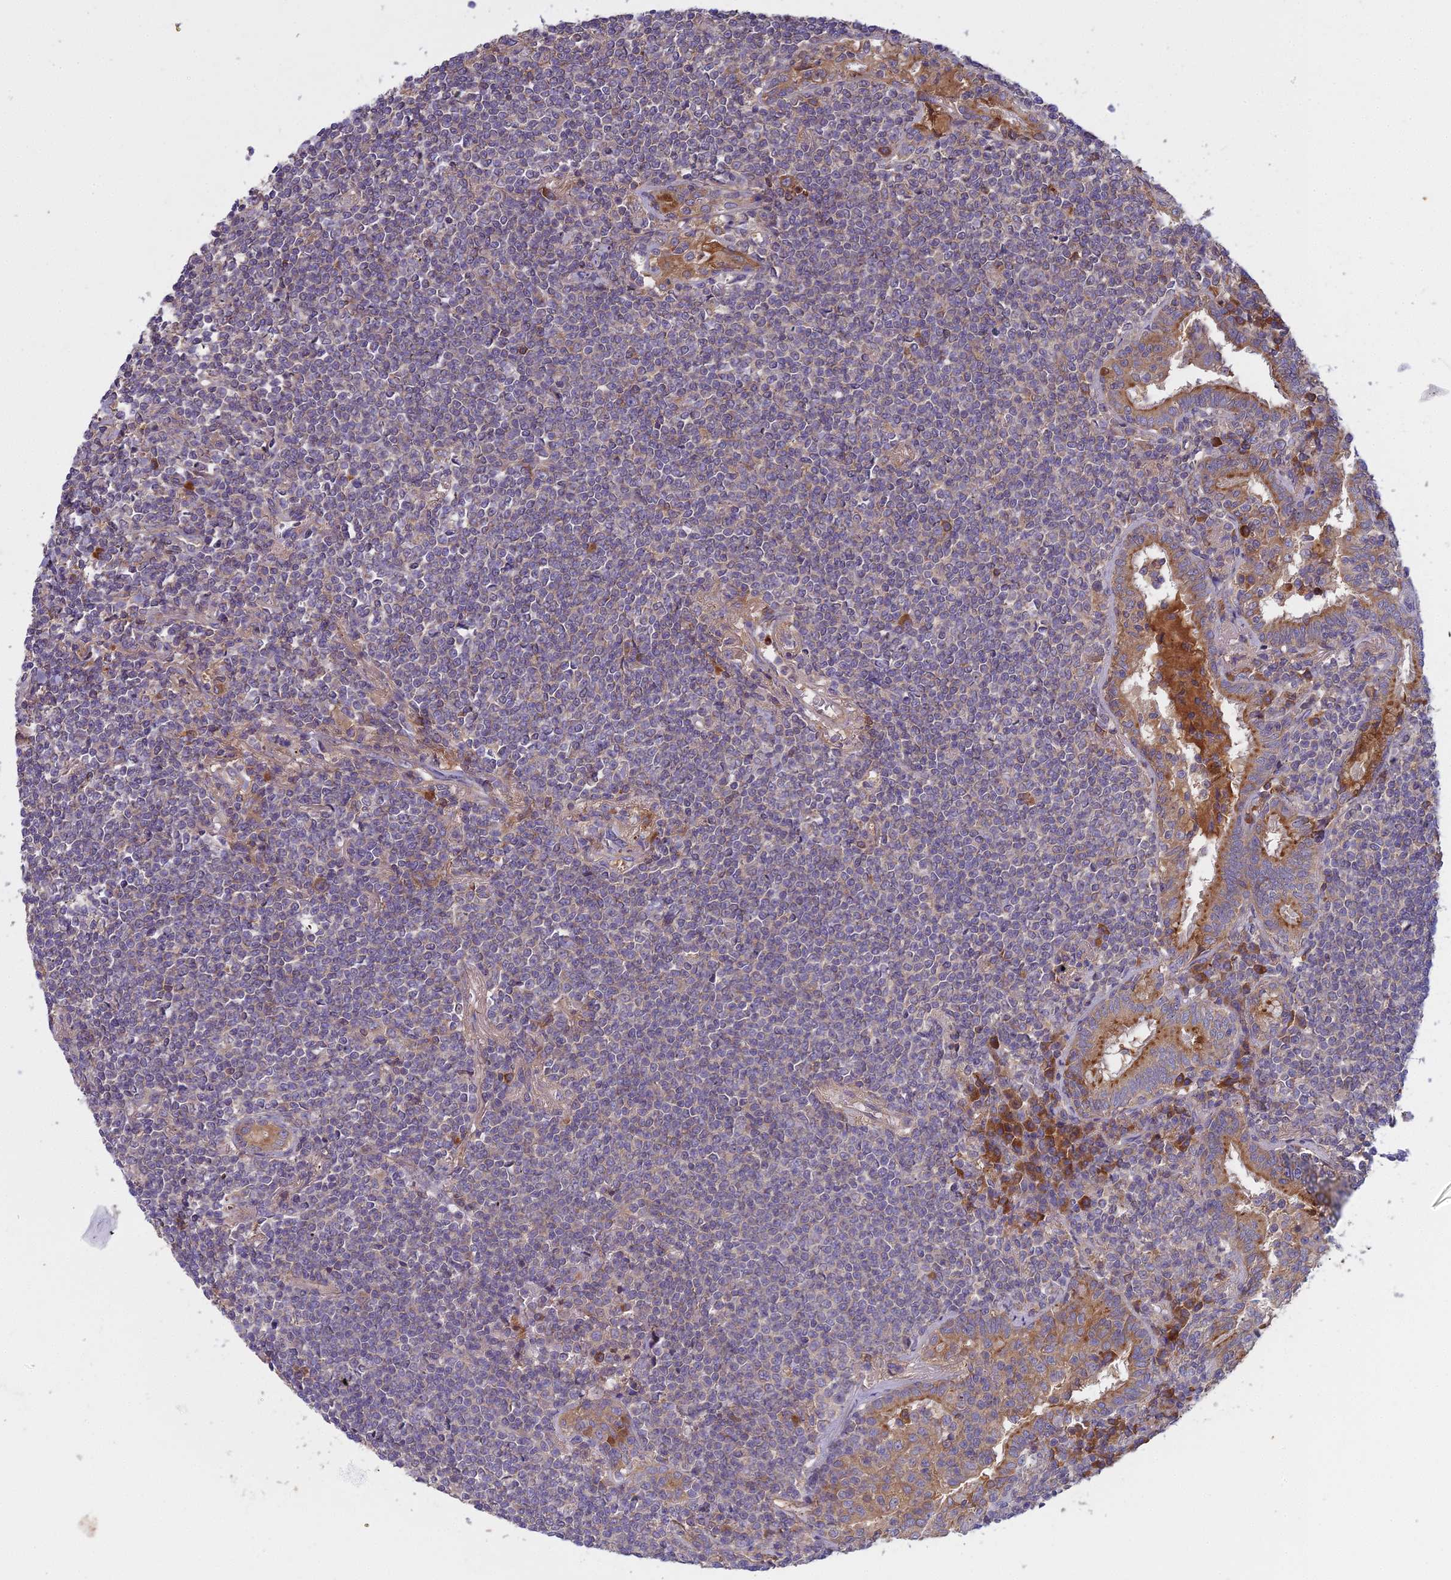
{"staining": {"intensity": "negative", "quantity": "none", "location": "none"}, "tissue": "lymphoma", "cell_type": "Tumor cells", "image_type": "cancer", "snomed": [{"axis": "morphology", "description": "Malignant lymphoma, non-Hodgkin's type, Low grade"}, {"axis": "topography", "description": "Lung"}], "caption": "IHC photomicrograph of neoplastic tissue: malignant lymphoma, non-Hodgkin's type (low-grade) stained with DAB (3,3'-diaminobenzidine) reveals no significant protein staining in tumor cells.", "gene": "CCDC167", "patient": {"sex": "female", "age": 71}}